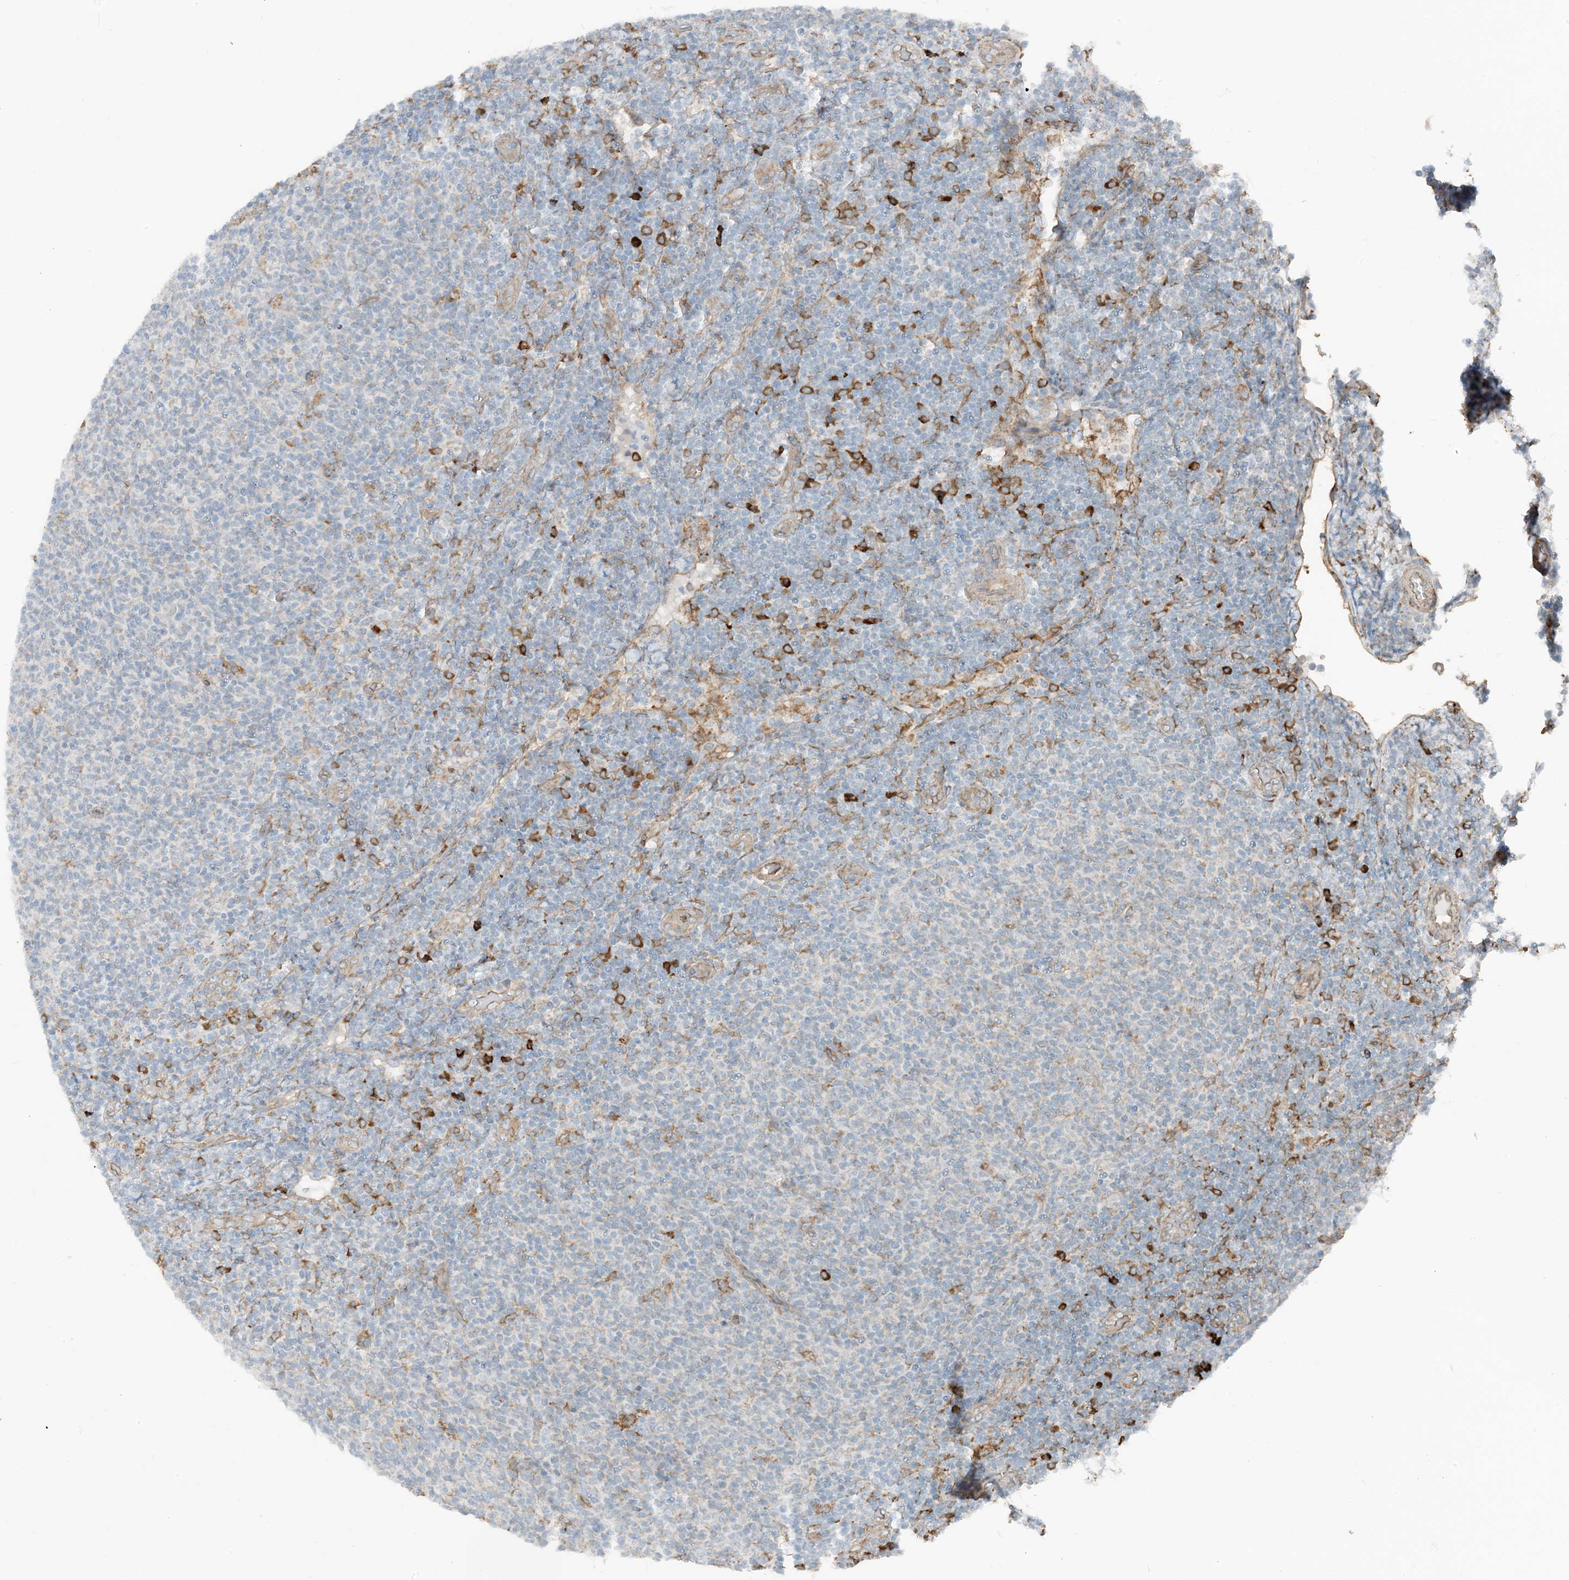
{"staining": {"intensity": "negative", "quantity": "none", "location": "none"}, "tissue": "lymphoma", "cell_type": "Tumor cells", "image_type": "cancer", "snomed": [{"axis": "morphology", "description": "Malignant lymphoma, non-Hodgkin's type, Low grade"}, {"axis": "topography", "description": "Lymph node"}], "caption": "High power microscopy micrograph of an immunohistochemistry micrograph of lymphoma, revealing no significant staining in tumor cells.", "gene": "CERKL", "patient": {"sex": "male", "age": 66}}